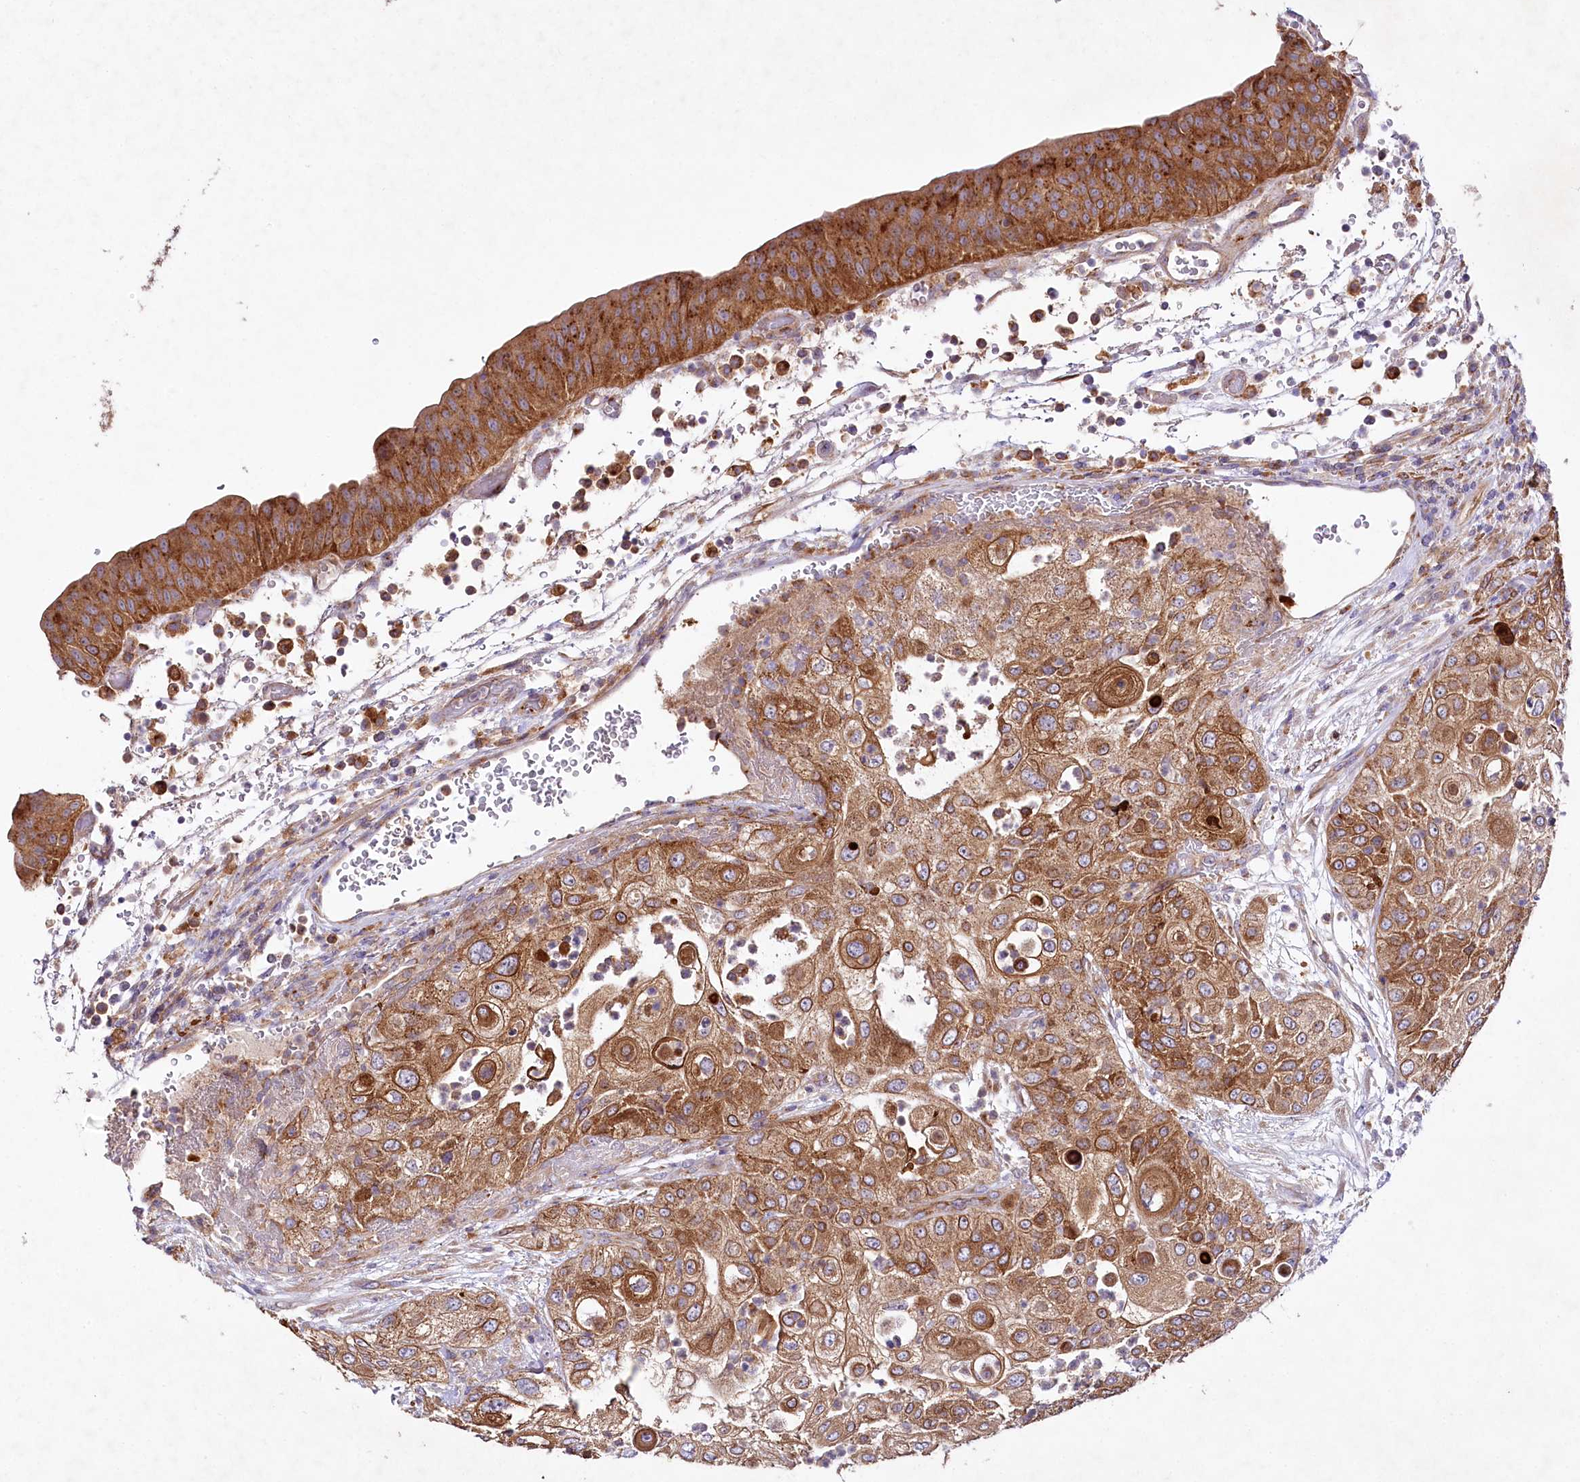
{"staining": {"intensity": "moderate", "quantity": ">75%", "location": "cytoplasmic/membranous"}, "tissue": "urothelial cancer", "cell_type": "Tumor cells", "image_type": "cancer", "snomed": [{"axis": "morphology", "description": "Urothelial carcinoma, High grade"}, {"axis": "topography", "description": "Urinary bladder"}], "caption": "This is a micrograph of IHC staining of urothelial cancer, which shows moderate staining in the cytoplasmic/membranous of tumor cells.", "gene": "STX6", "patient": {"sex": "female", "age": 79}}